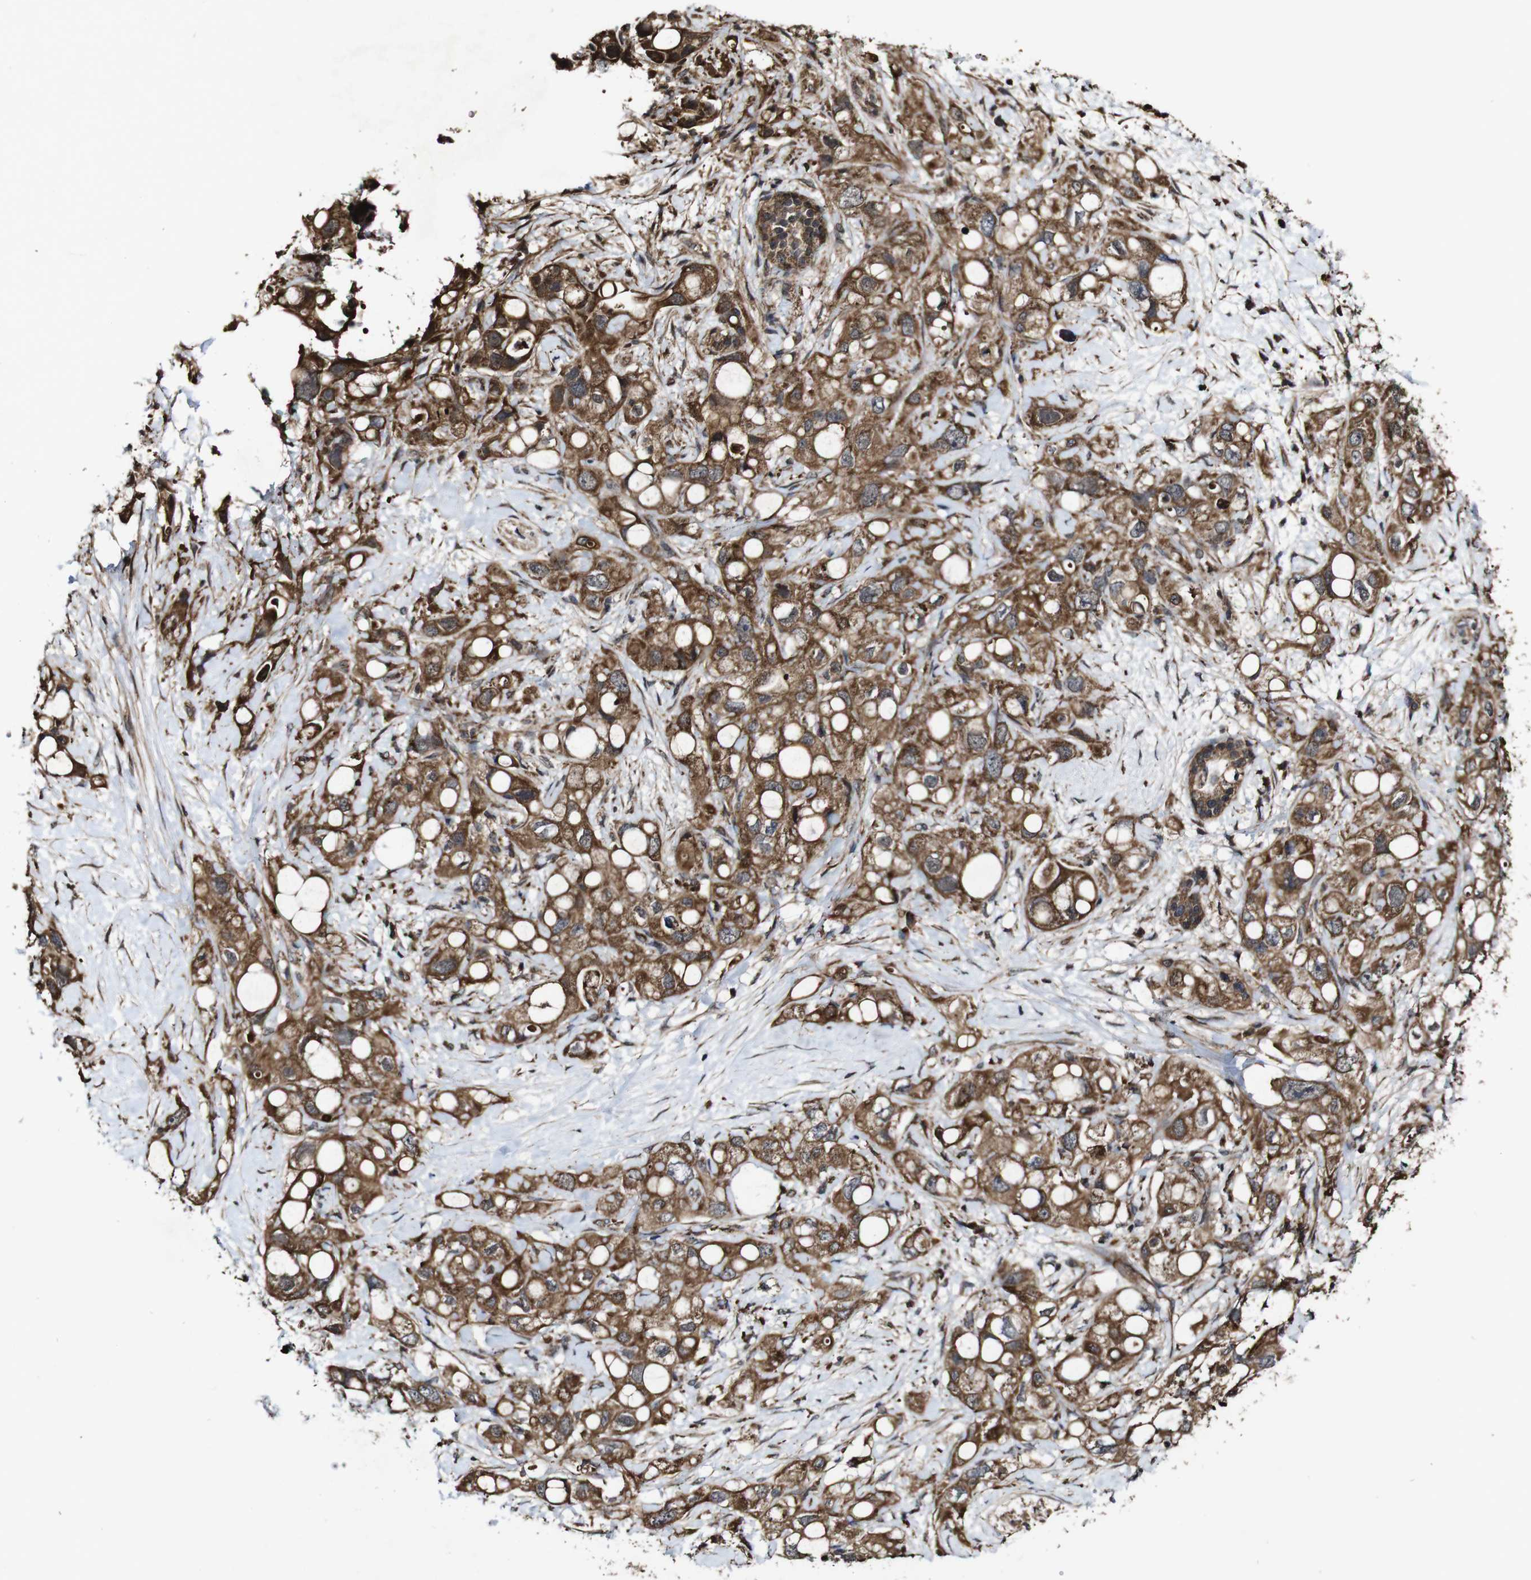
{"staining": {"intensity": "strong", "quantity": "25%-75%", "location": "cytoplasmic/membranous"}, "tissue": "pancreatic cancer", "cell_type": "Tumor cells", "image_type": "cancer", "snomed": [{"axis": "morphology", "description": "Adenocarcinoma, NOS"}, {"axis": "topography", "description": "Pancreas"}], "caption": "Immunohistochemistry of human adenocarcinoma (pancreatic) shows high levels of strong cytoplasmic/membranous expression in approximately 25%-75% of tumor cells. Using DAB (brown) and hematoxylin (blue) stains, captured at high magnification using brightfield microscopy.", "gene": "BTN3A3", "patient": {"sex": "female", "age": 56}}